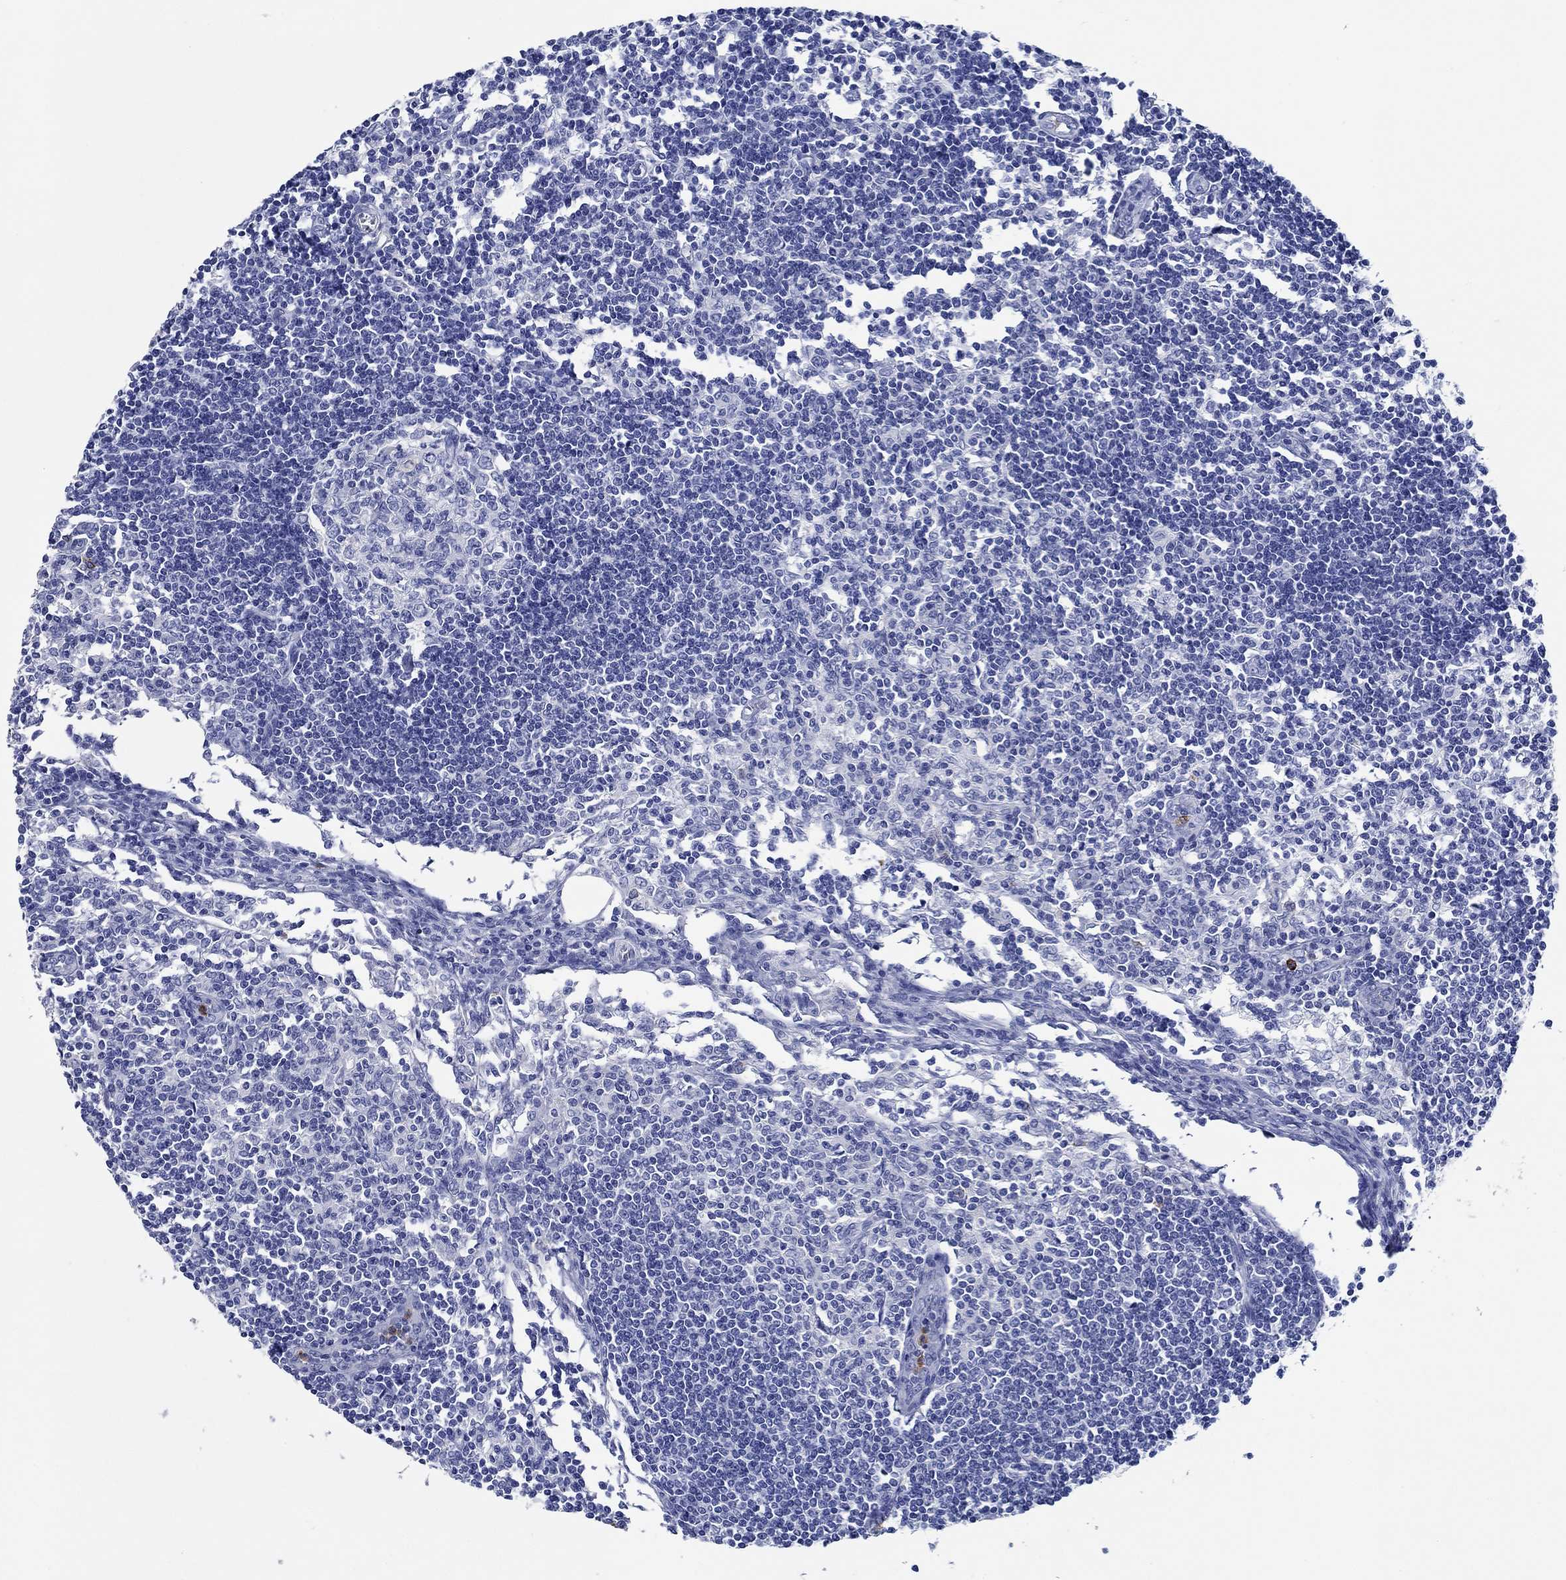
{"staining": {"intensity": "negative", "quantity": "none", "location": "none"}, "tissue": "lymph node", "cell_type": "Germinal center cells", "image_type": "normal", "snomed": [{"axis": "morphology", "description": "Normal tissue, NOS"}, {"axis": "topography", "description": "Lymph node"}], "caption": "Histopathology image shows no significant protein staining in germinal center cells of unremarkable lymph node. (Brightfield microscopy of DAB immunohistochemistry (IHC) at high magnification).", "gene": "ZNF671", "patient": {"sex": "male", "age": 59}}